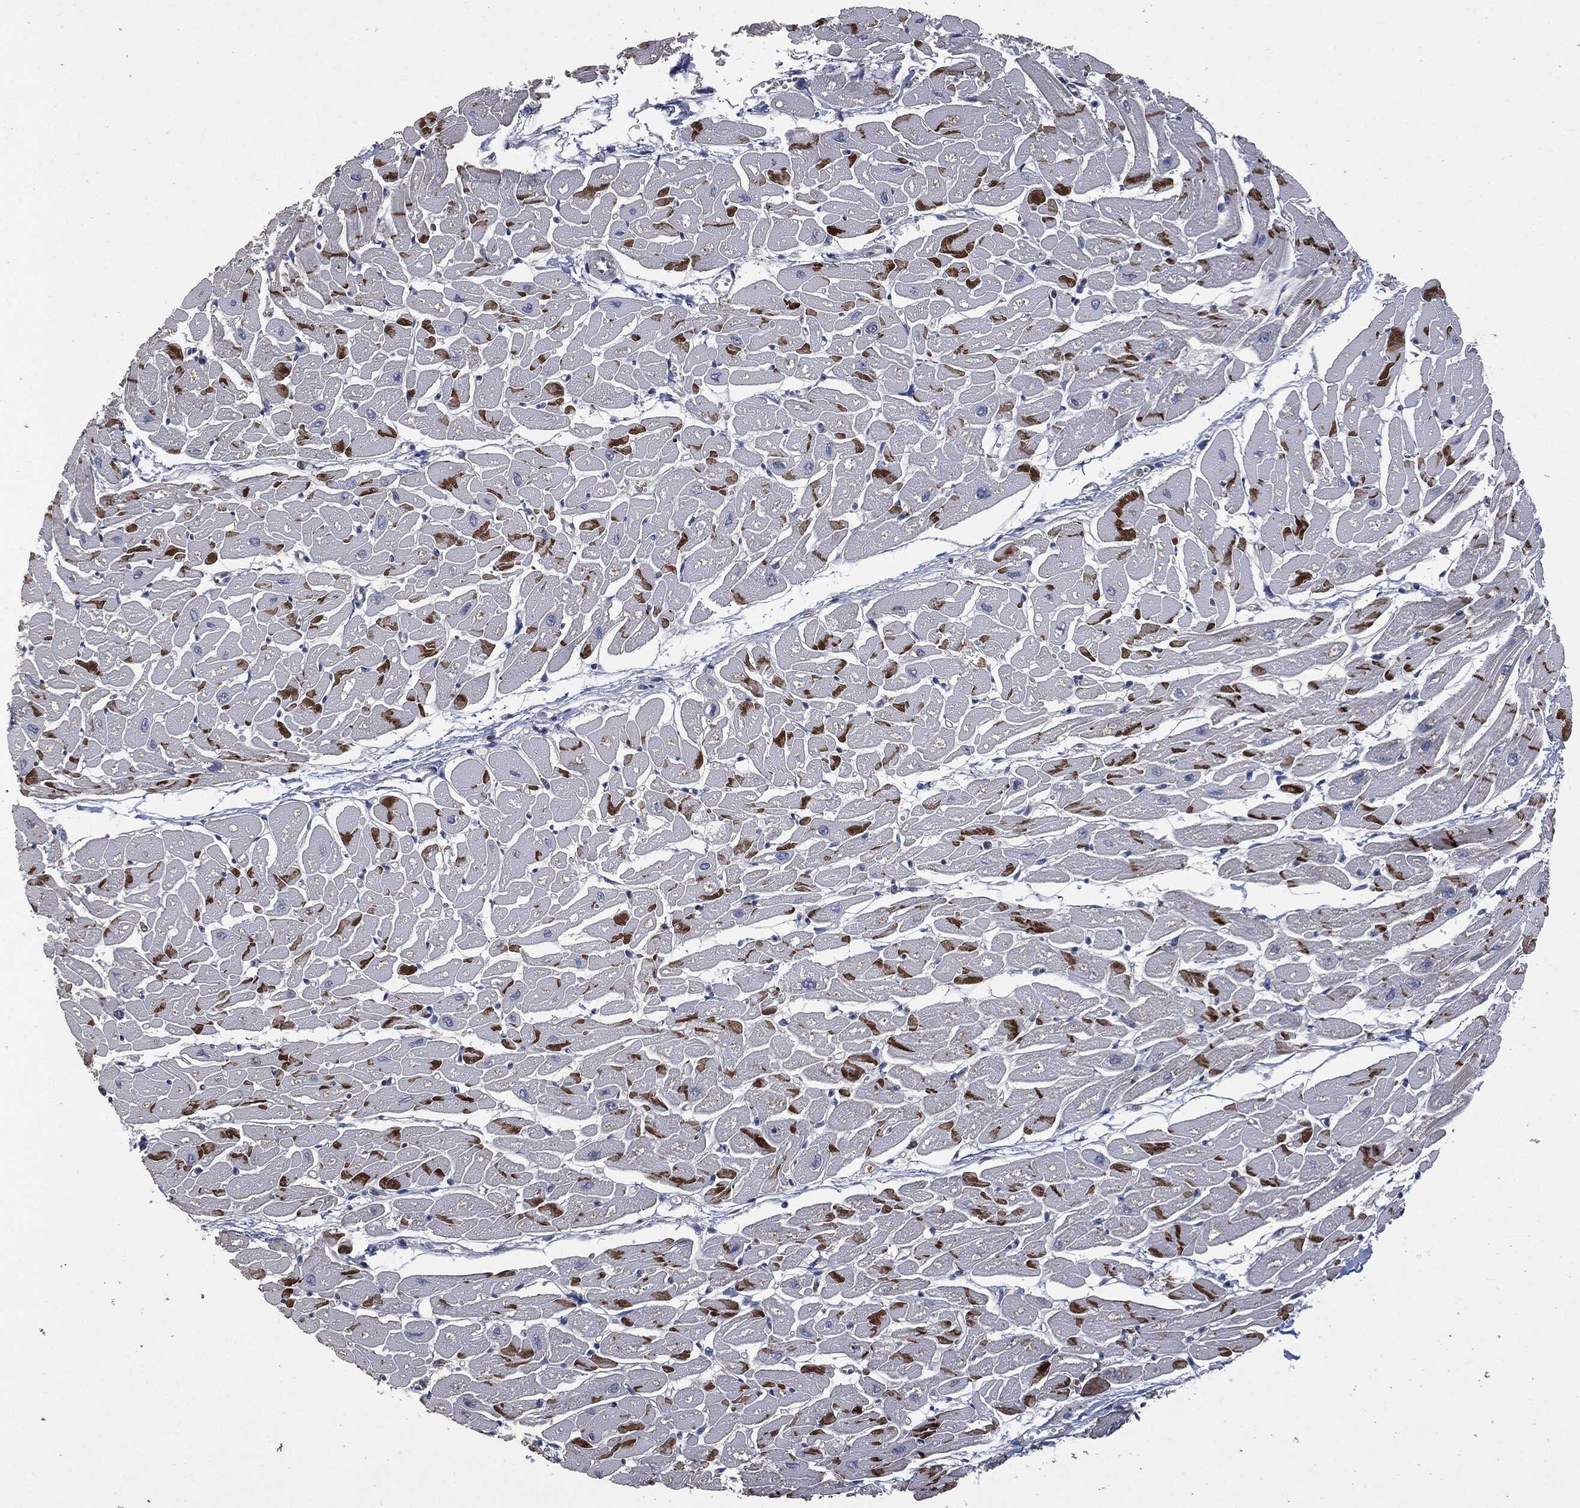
{"staining": {"intensity": "strong", "quantity": "25%-75%", "location": "cytoplasmic/membranous"}, "tissue": "heart muscle", "cell_type": "Cardiomyocytes", "image_type": "normal", "snomed": [{"axis": "morphology", "description": "Normal tissue, NOS"}, {"axis": "topography", "description": "Heart"}], "caption": "Protein analysis of benign heart muscle demonstrates strong cytoplasmic/membranous positivity in approximately 25%-75% of cardiomyocytes.", "gene": "MSLN", "patient": {"sex": "male", "age": 57}}